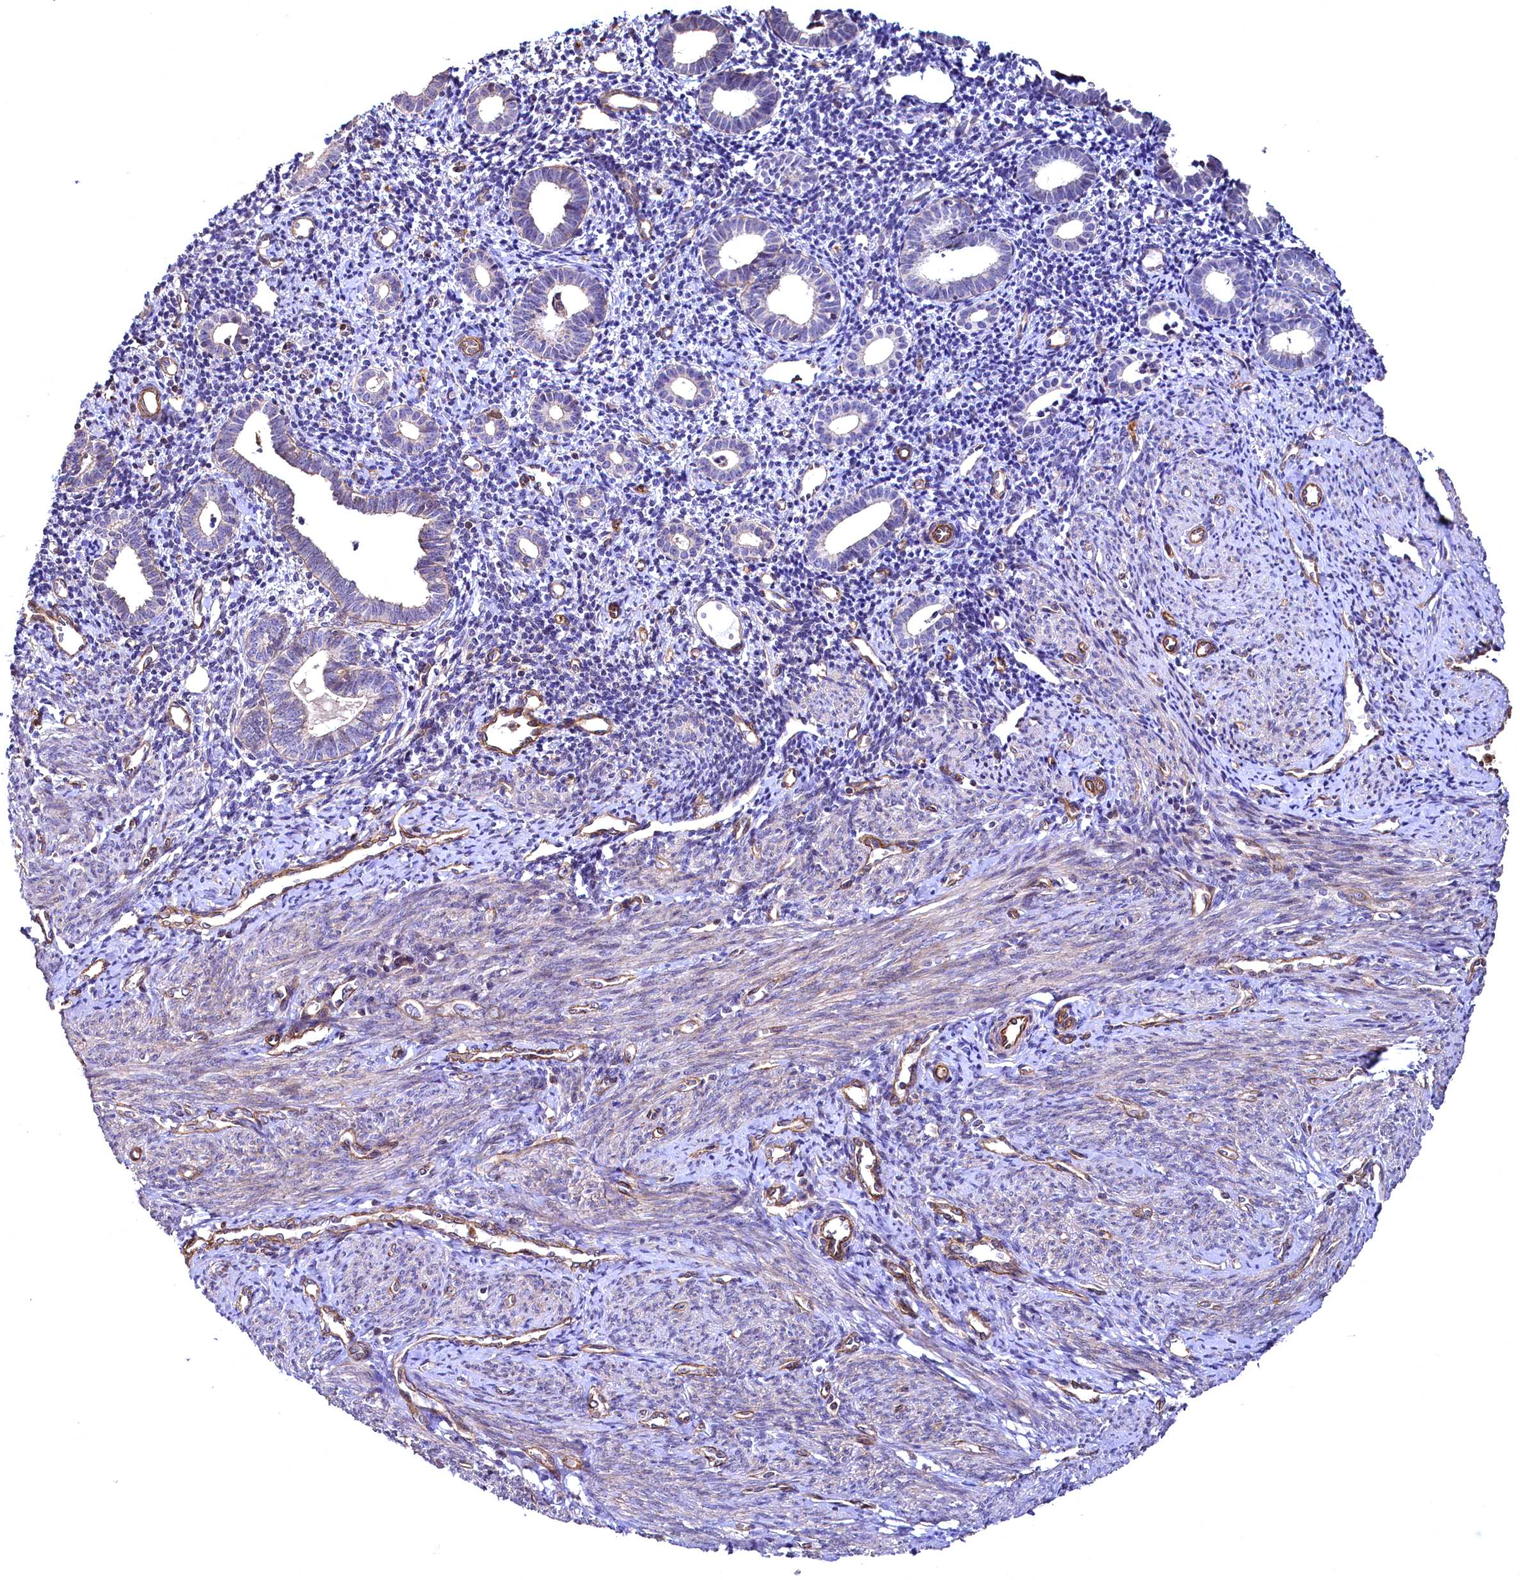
{"staining": {"intensity": "negative", "quantity": "none", "location": "none"}, "tissue": "endometrium", "cell_type": "Cells in endometrial stroma", "image_type": "normal", "snomed": [{"axis": "morphology", "description": "Normal tissue, NOS"}, {"axis": "topography", "description": "Endometrium"}], "caption": "Immunohistochemical staining of unremarkable human endometrium demonstrates no significant expression in cells in endometrial stroma.", "gene": "SVIP", "patient": {"sex": "female", "age": 56}}